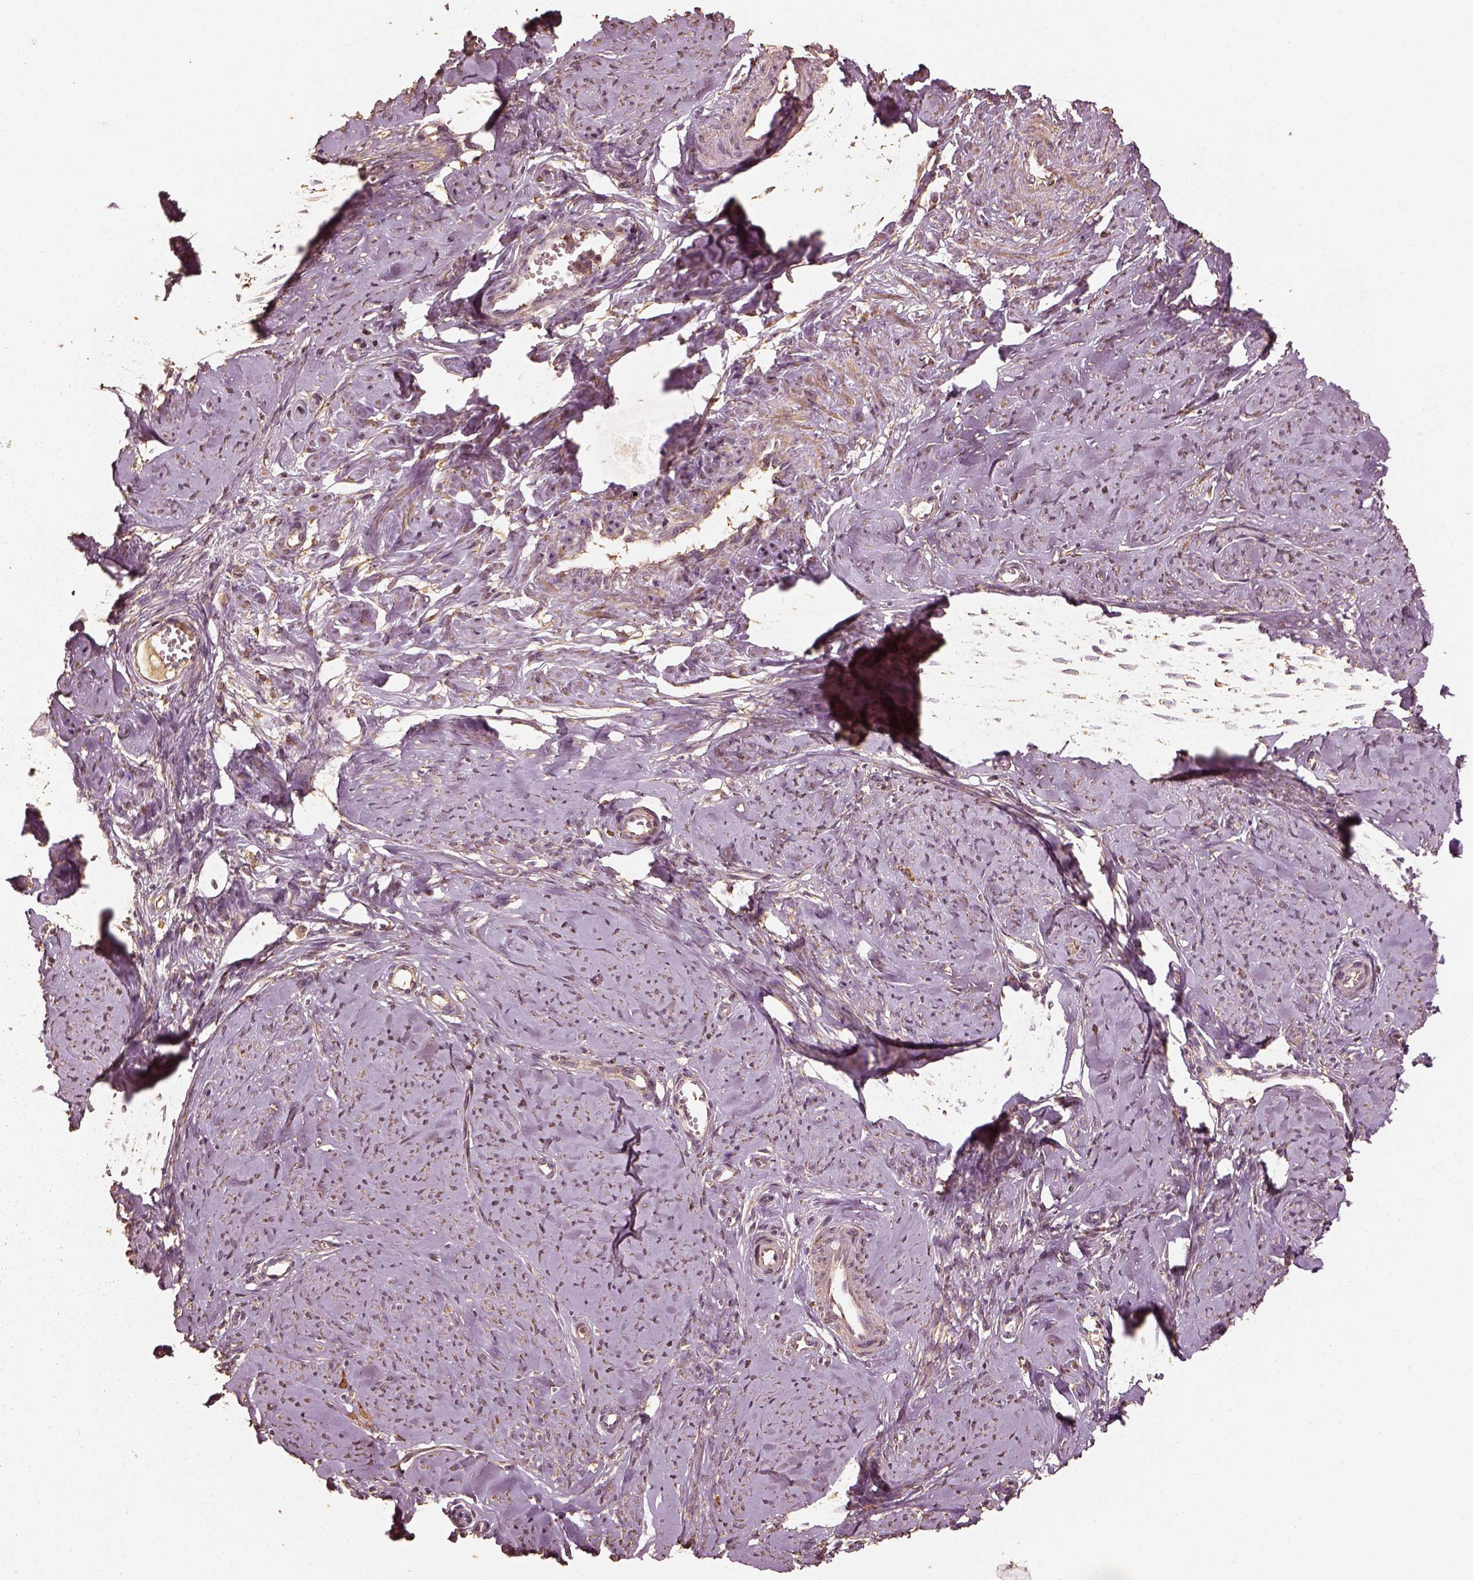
{"staining": {"intensity": "weak", "quantity": "25%-75%", "location": "cytoplasmic/membranous"}, "tissue": "smooth muscle", "cell_type": "Smooth muscle cells", "image_type": "normal", "snomed": [{"axis": "morphology", "description": "Normal tissue, NOS"}, {"axis": "topography", "description": "Smooth muscle"}], "caption": "Immunohistochemistry (IHC) staining of unremarkable smooth muscle, which demonstrates low levels of weak cytoplasmic/membranous positivity in approximately 25%-75% of smooth muscle cells indicating weak cytoplasmic/membranous protein staining. The staining was performed using DAB (brown) for protein detection and nuclei were counterstained in hematoxylin (blue).", "gene": "PTGES2", "patient": {"sex": "female", "age": 48}}